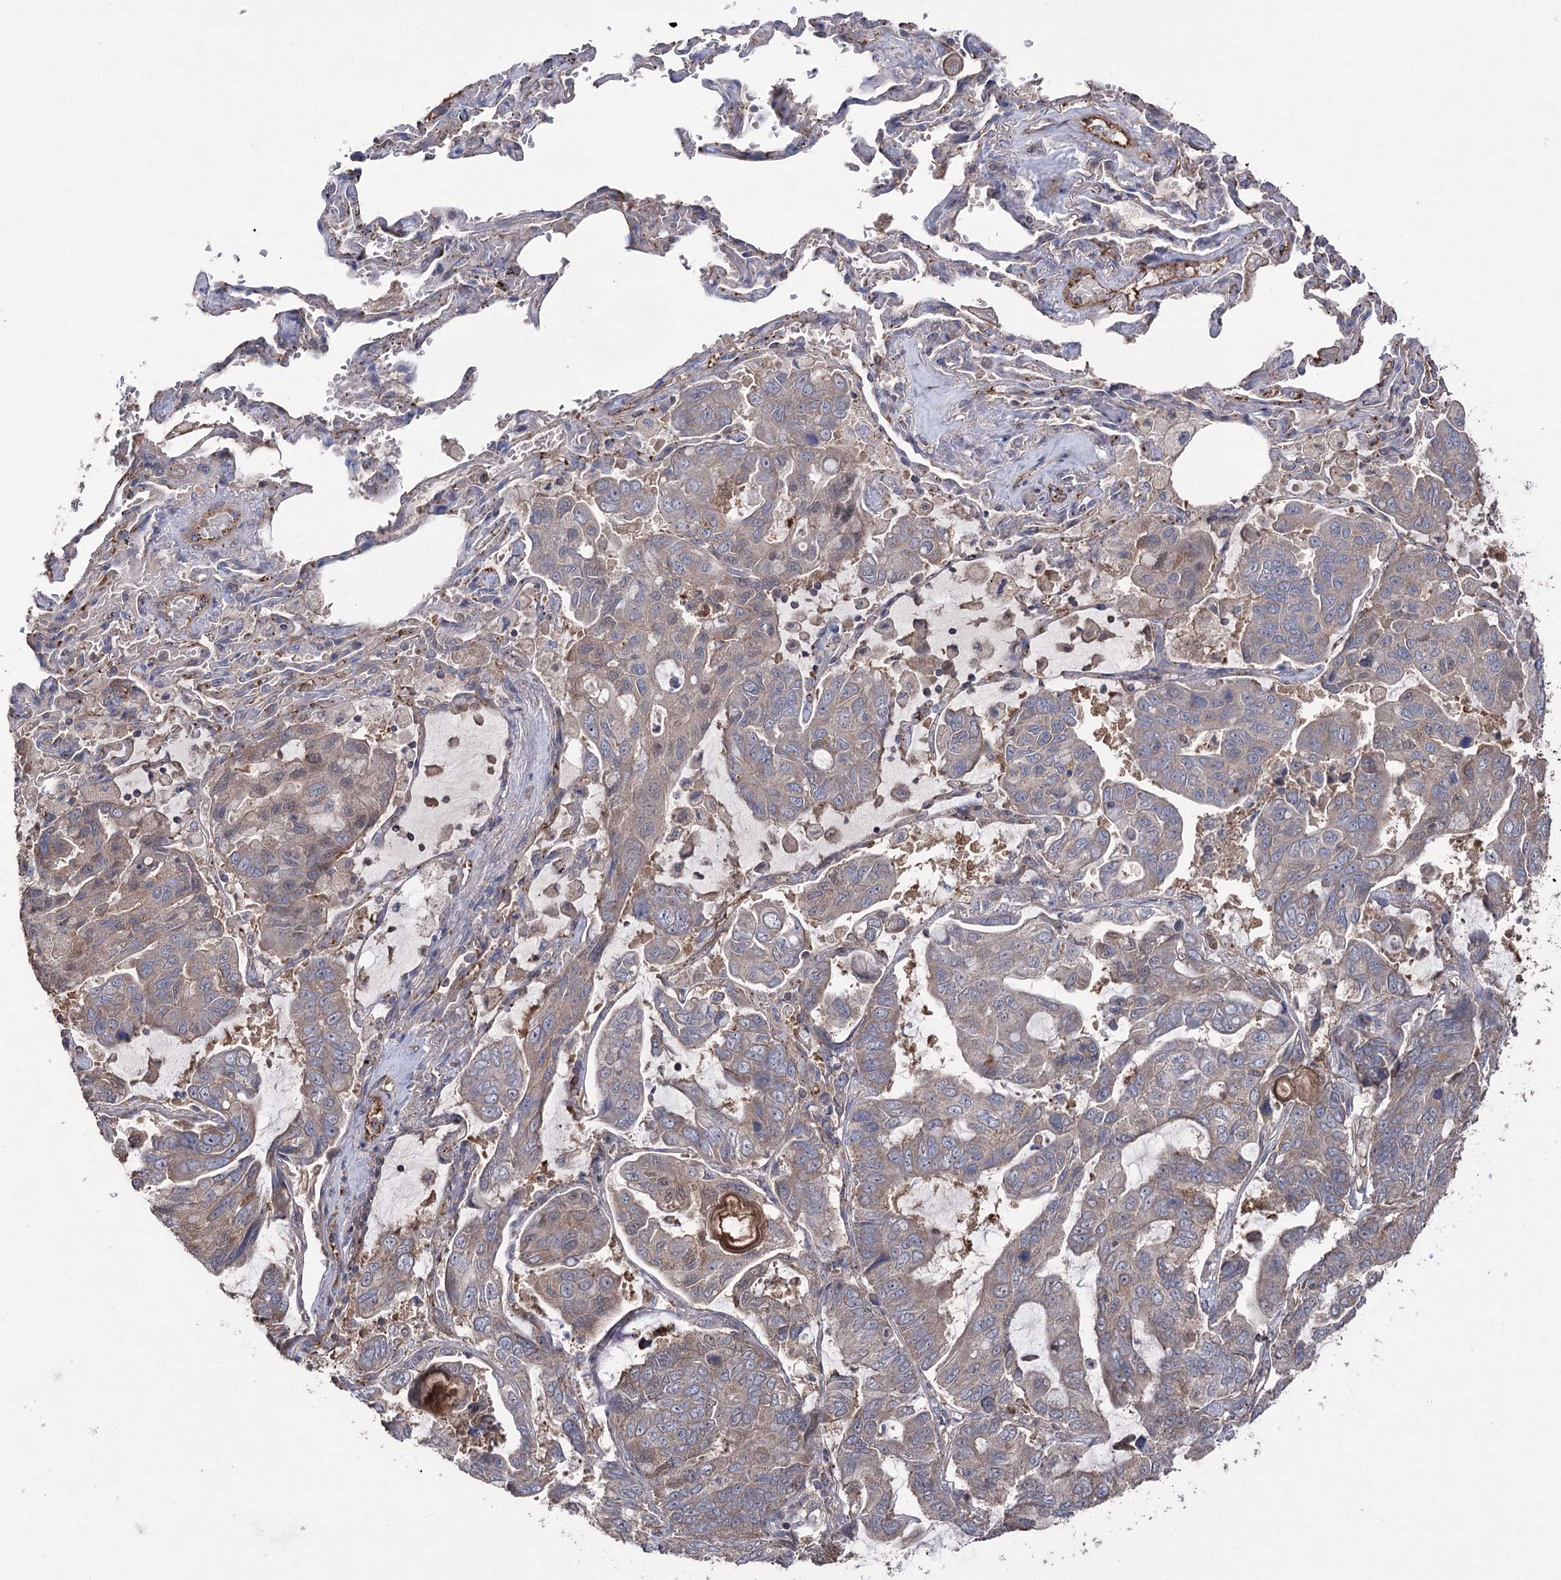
{"staining": {"intensity": "weak", "quantity": "<25%", "location": "cytoplasmic/membranous"}, "tissue": "lung cancer", "cell_type": "Tumor cells", "image_type": "cancer", "snomed": [{"axis": "morphology", "description": "Adenocarcinoma, NOS"}, {"axis": "topography", "description": "Lung"}], "caption": "High power microscopy photomicrograph of an immunohistochemistry histopathology image of adenocarcinoma (lung), revealing no significant staining in tumor cells.", "gene": "LARS2", "patient": {"sex": "male", "age": 64}}